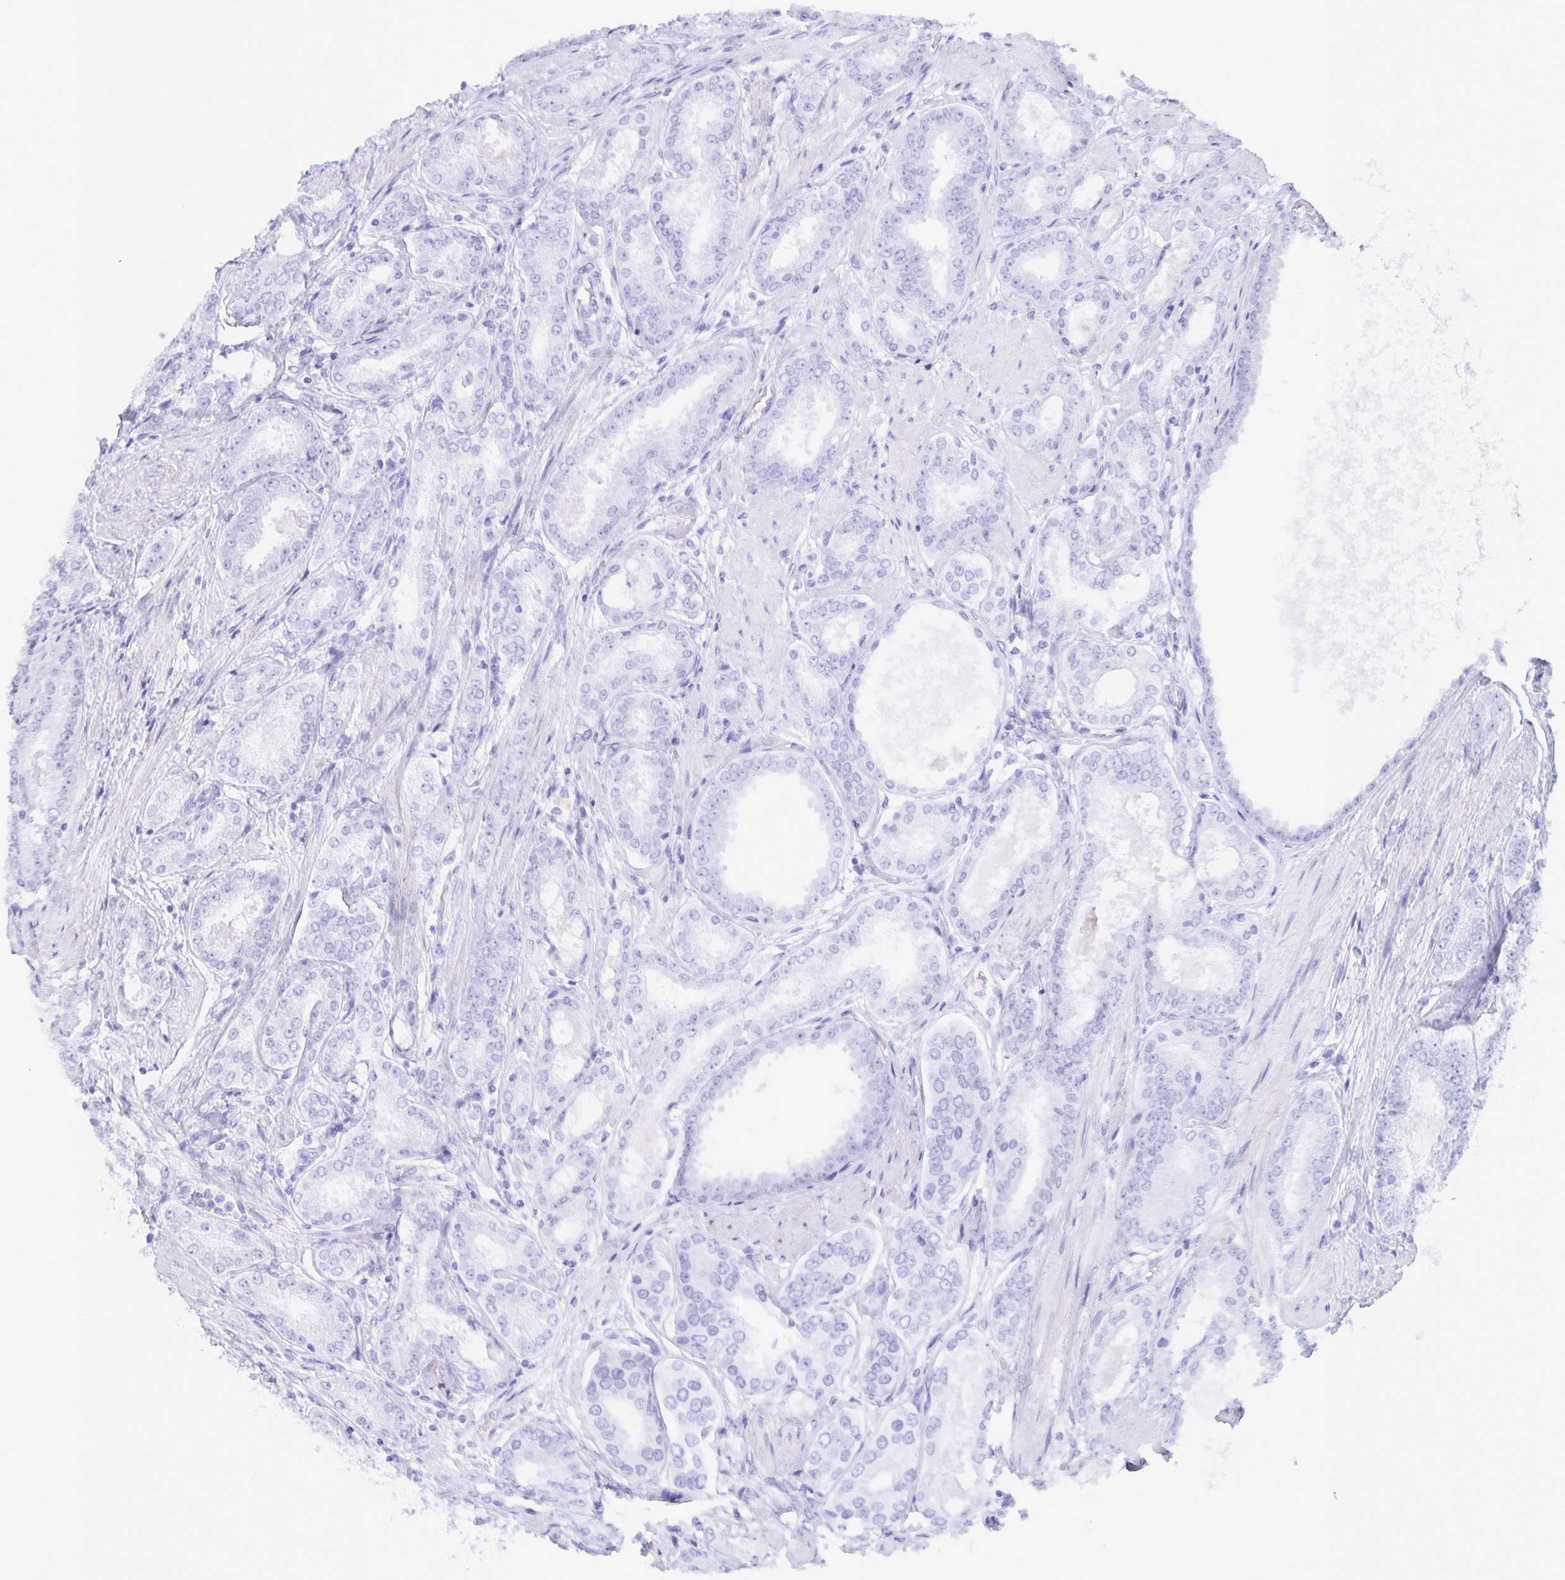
{"staining": {"intensity": "negative", "quantity": "none", "location": "none"}, "tissue": "prostate cancer", "cell_type": "Tumor cells", "image_type": "cancer", "snomed": [{"axis": "morphology", "description": "Adenocarcinoma, High grade"}, {"axis": "topography", "description": "Prostate"}], "caption": "Tumor cells are negative for protein expression in human prostate adenocarcinoma (high-grade).", "gene": "AQP4", "patient": {"sex": "male", "age": 63}}